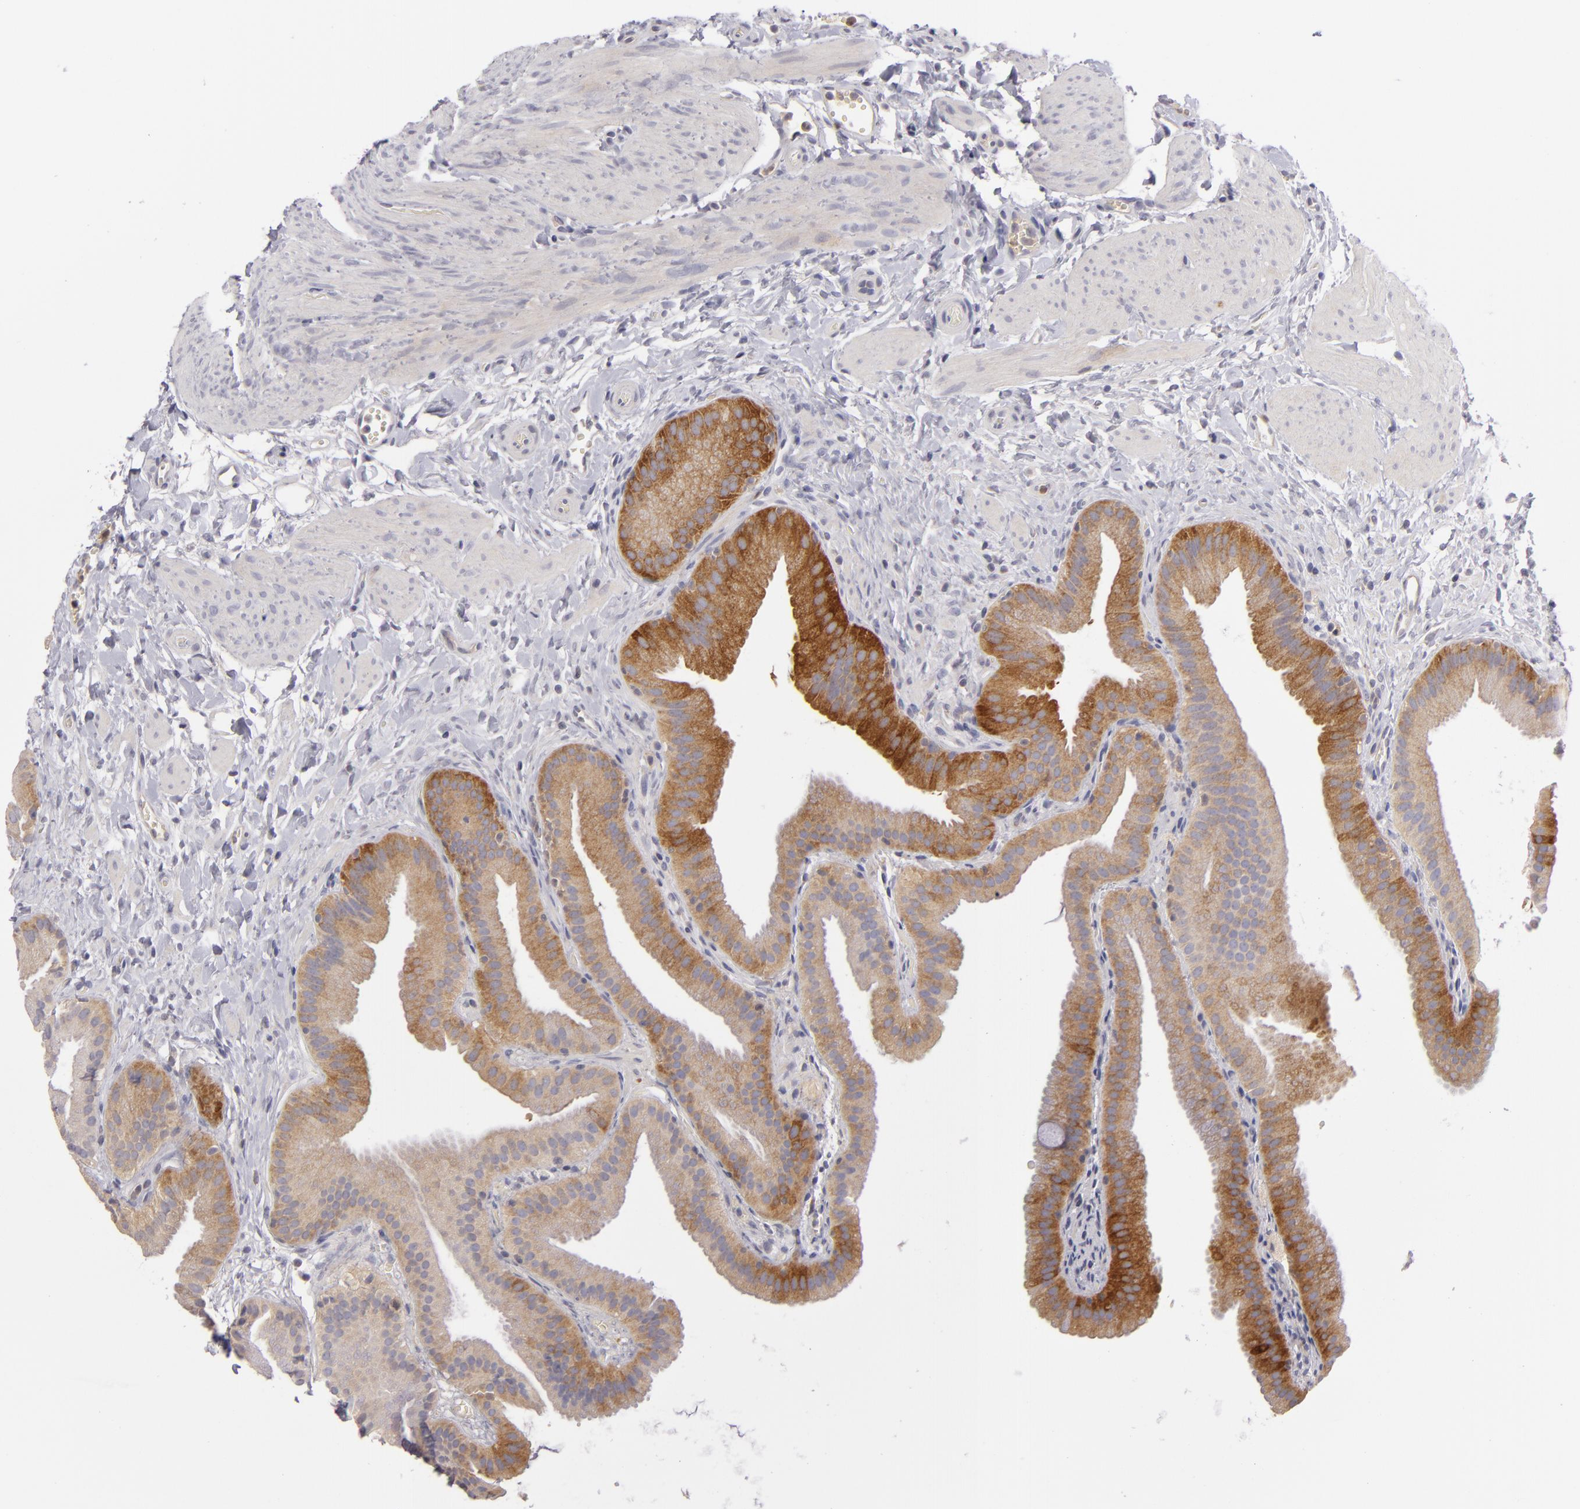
{"staining": {"intensity": "moderate", "quantity": ">75%", "location": "cytoplasmic/membranous"}, "tissue": "gallbladder", "cell_type": "Glandular cells", "image_type": "normal", "snomed": [{"axis": "morphology", "description": "Normal tissue, NOS"}, {"axis": "topography", "description": "Gallbladder"}], "caption": "Protein positivity by immunohistochemistry exhibits moderate cytoplasmic/membranous staining in about >75% of glandular cells in unremarkable gallbladder.", "gene": "MMP10", "patient": {"sex": "female", "age": 63}}